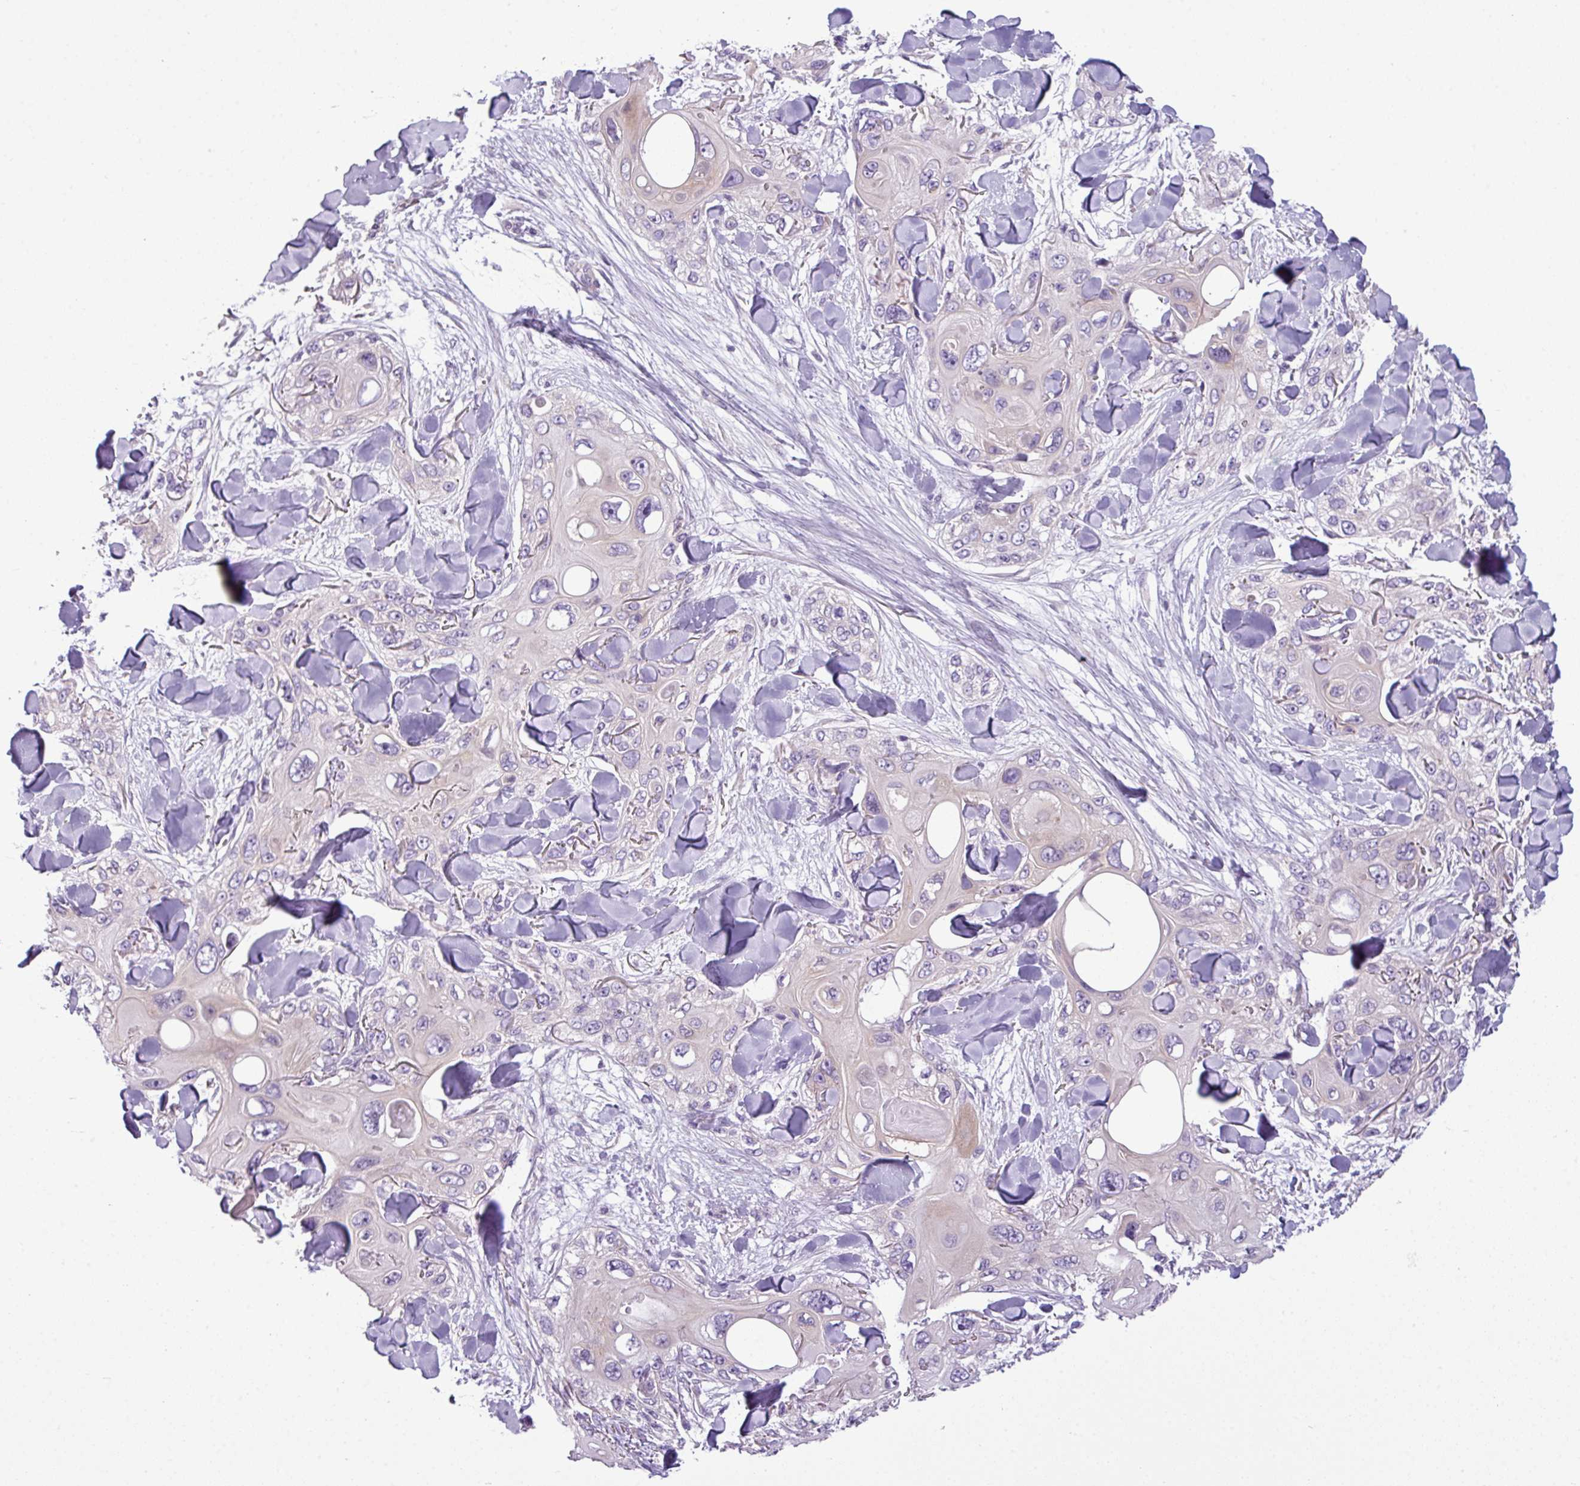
{"staining": {"intensity": "negative", "quantity": "none", "location": "none"}, "tissue": "skin cancer", "cell_type": "Tumor cells", "image_type": "cancer", "snomed": [{"axis": "morphology", "description": "Normal tissue, NOS"}, {"axis": "morphology", "description": "Squamous cell carcinoma, NOS"}, {"axis": "topography", "description": "Skin"}], "caption": "Immunohistochemistry of human squamous cell carcinoma (skin) demonstrates no positivity in tumor cells.", "gene": "TOR1AIP2", "patient": {"sex": "male", "age": 72}}